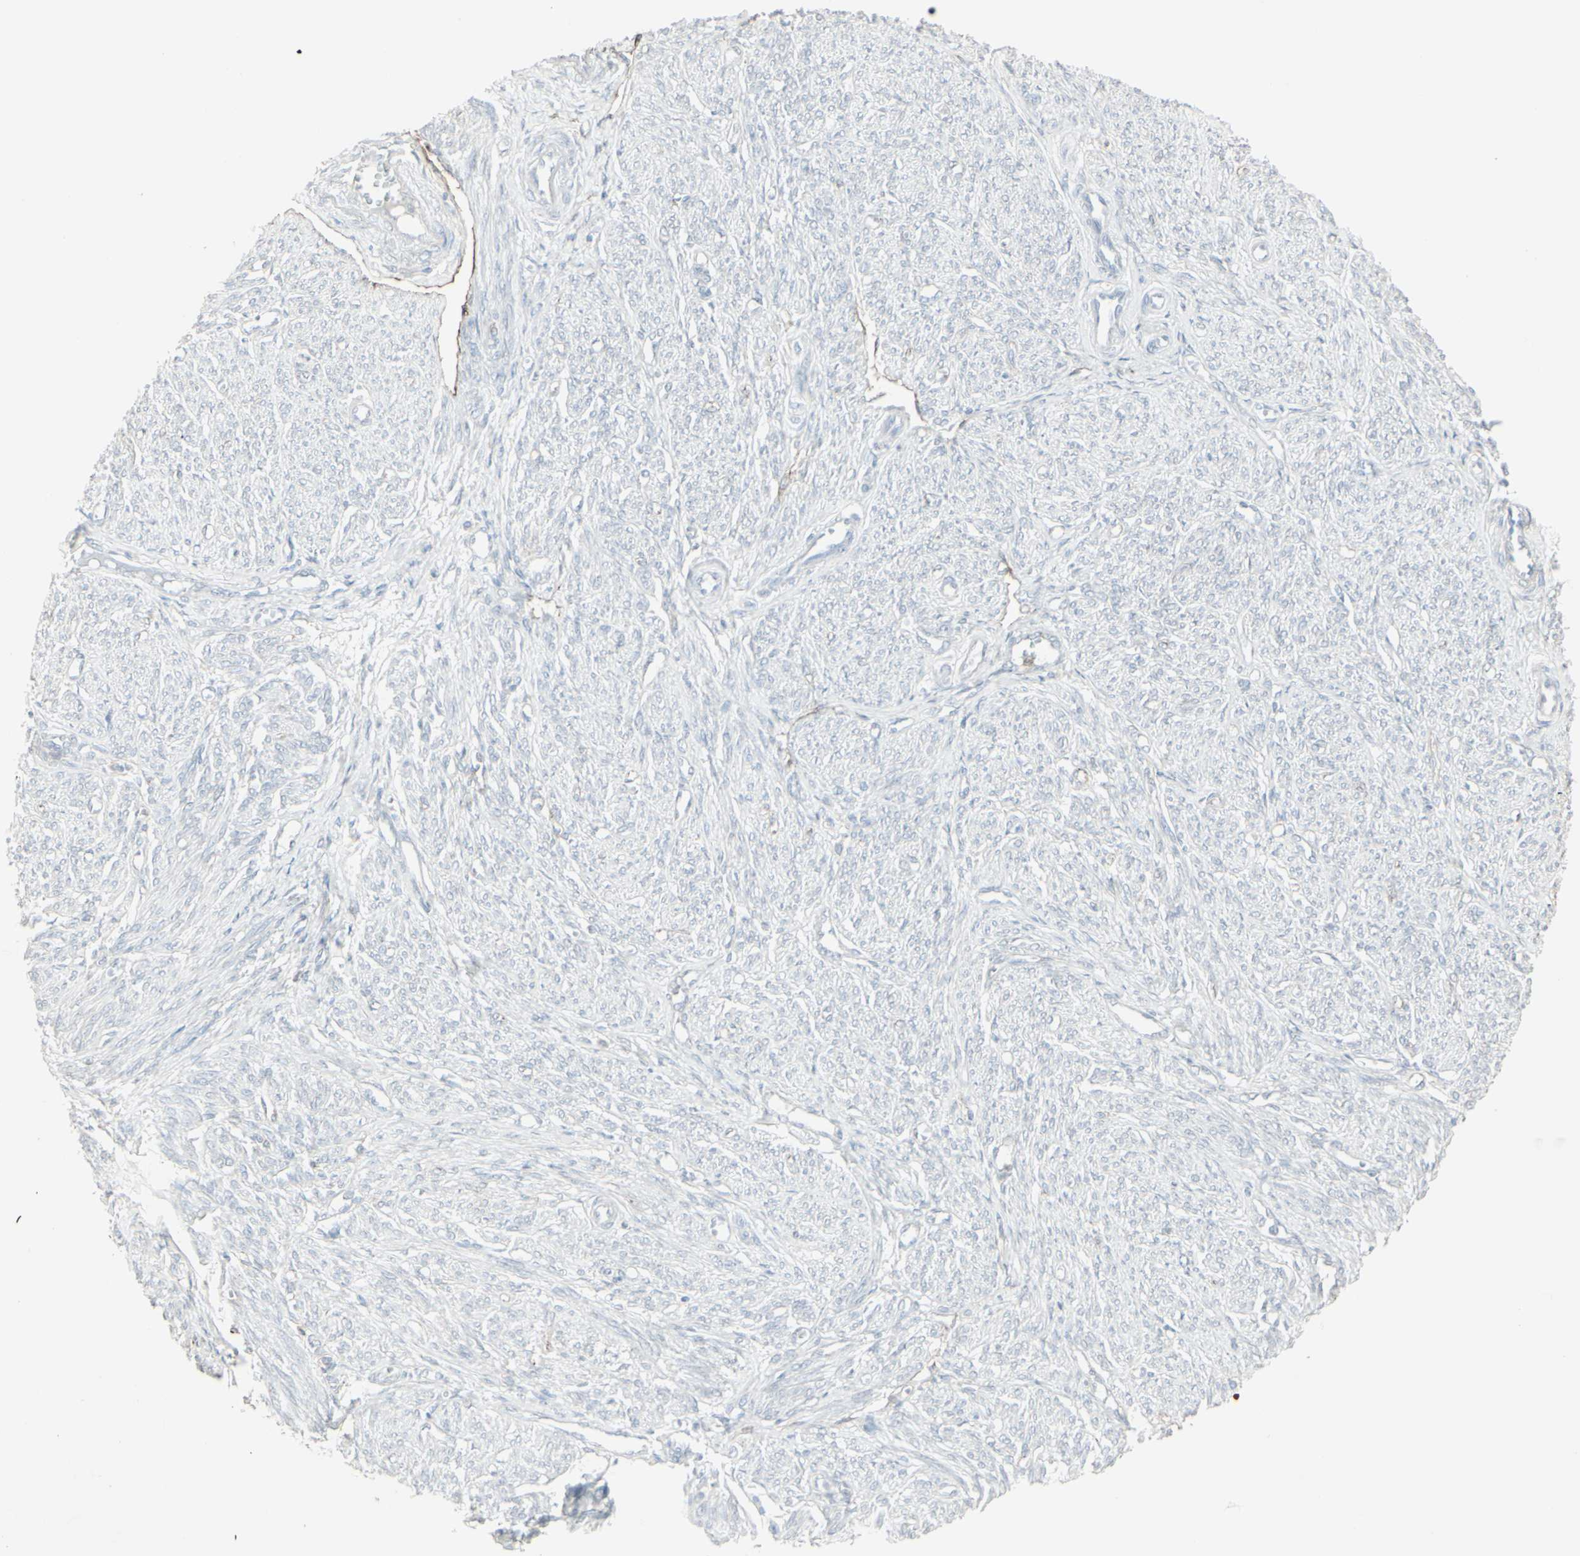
{"staining": {"intensity": "negative", "quantity": "none", "location": "none"}, "tissue": "smooth muscle", "cell_type": "Smooth muscle cells", "image_type": "normal", "snomed": [{"axis": "morphology", "description": "Normal tissue, NOS"}, {"axis": "topography", "description": "Smooth muscle"}], "caption": "Smooth muscle cells show no significant protein staining in unremarkable smooth muscle. (DAB (3,3'-diaminobenzidine) immunohistochemistry, high magnification).", "gene": "GJA1", "patient": {"sex": "female", "age": 65}}